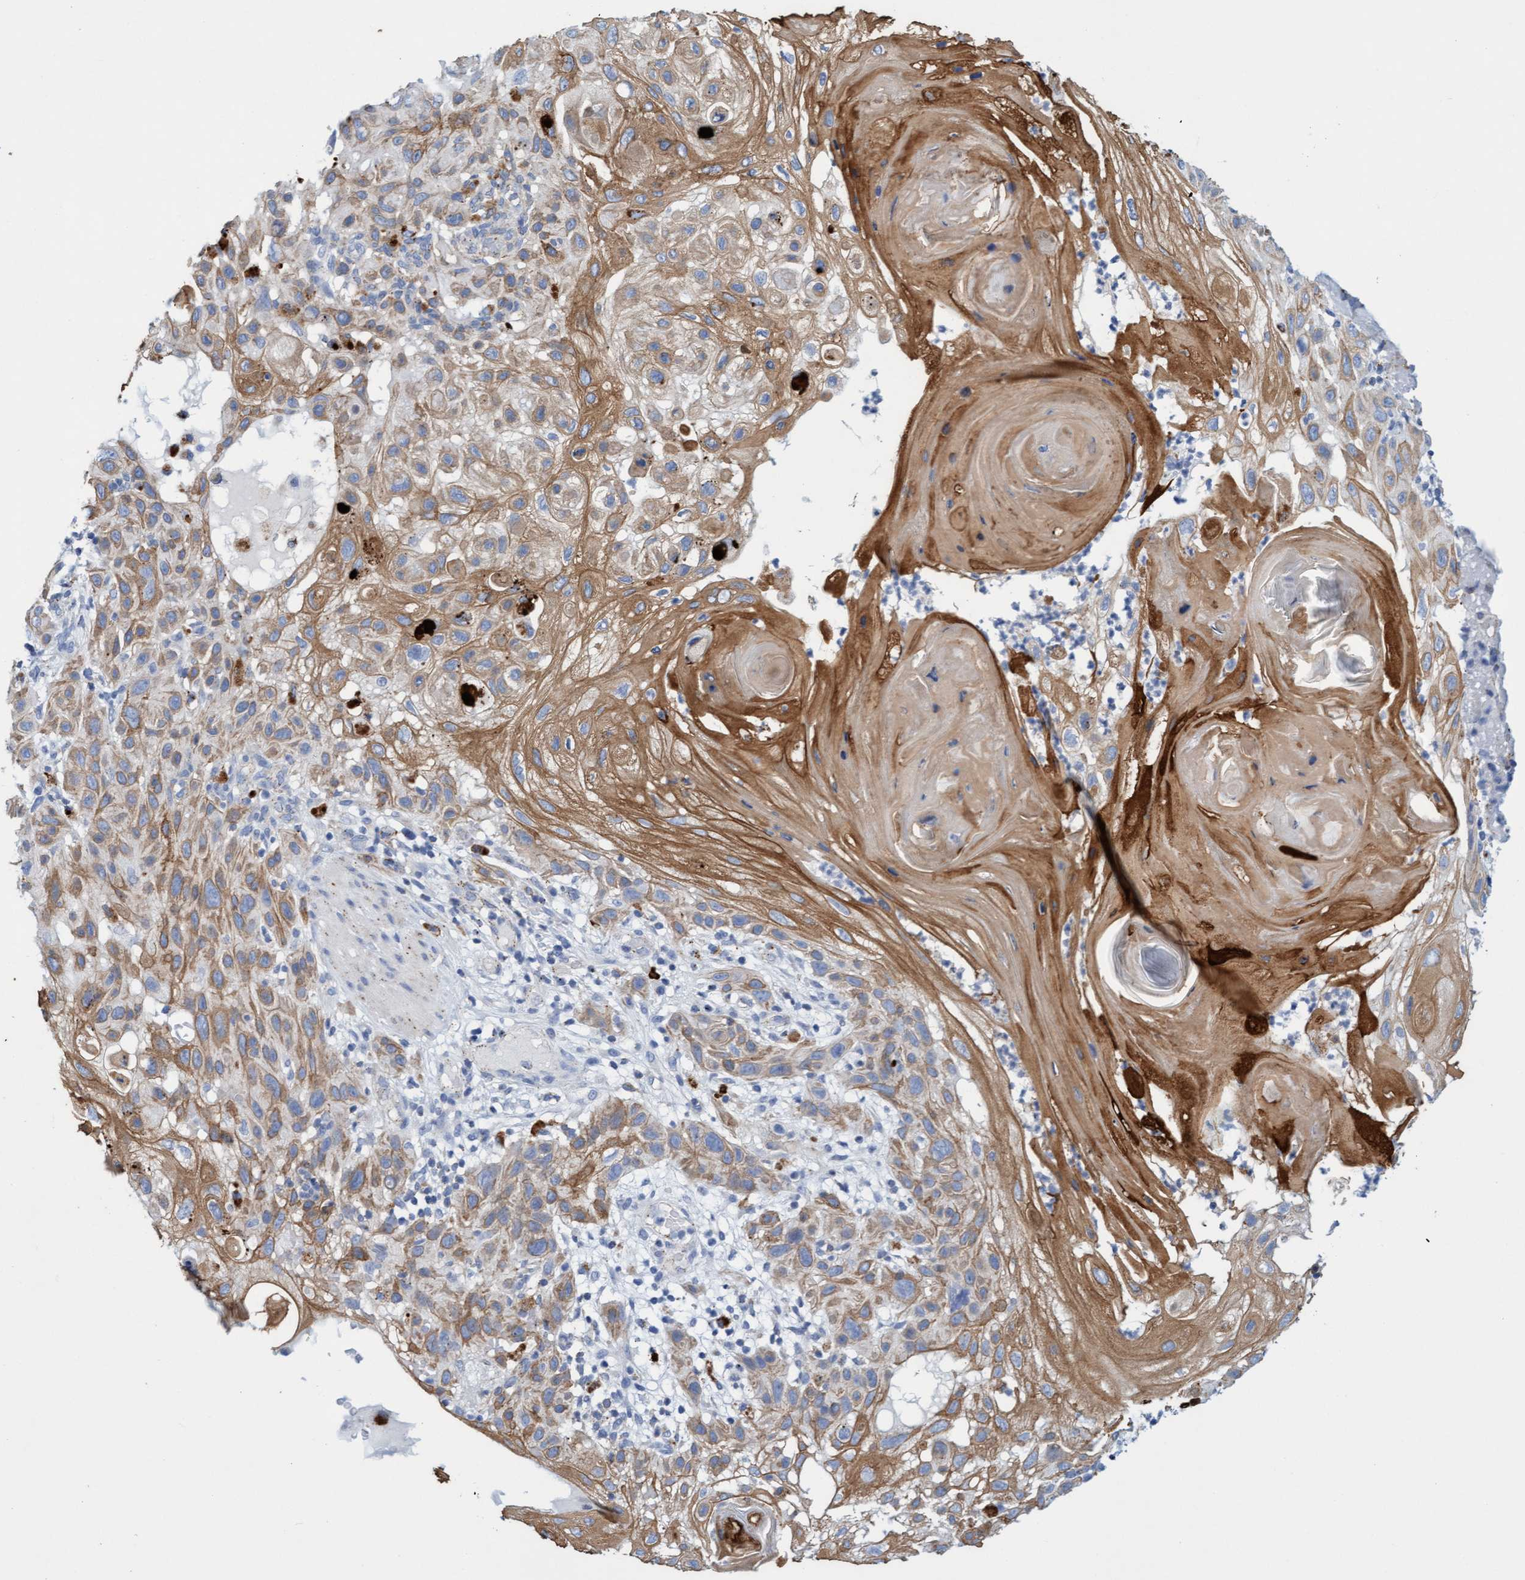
{"staining": {"intensity": "moderate", "quantity": ">75%", "location": "cytoplasmic/membranous"}, "tissue": "skin cancer", "cell_type": "Tumor cells", "image_type": "cancer", "snomed": [{"axis": "morphology", "description": "Squamous cell carcinoma, NOS"}, {"axis": "topography", "description": "Skin"}], "caption": "Approximately >75% of tumor cells in squamous cell carcinoma (skin) display moderate cytoplasmic/membranous protein positivity as visualized by brown immunohistochemical staining.", "gene": "SGSH", "patient": {"sex": "female", "age": 96}}